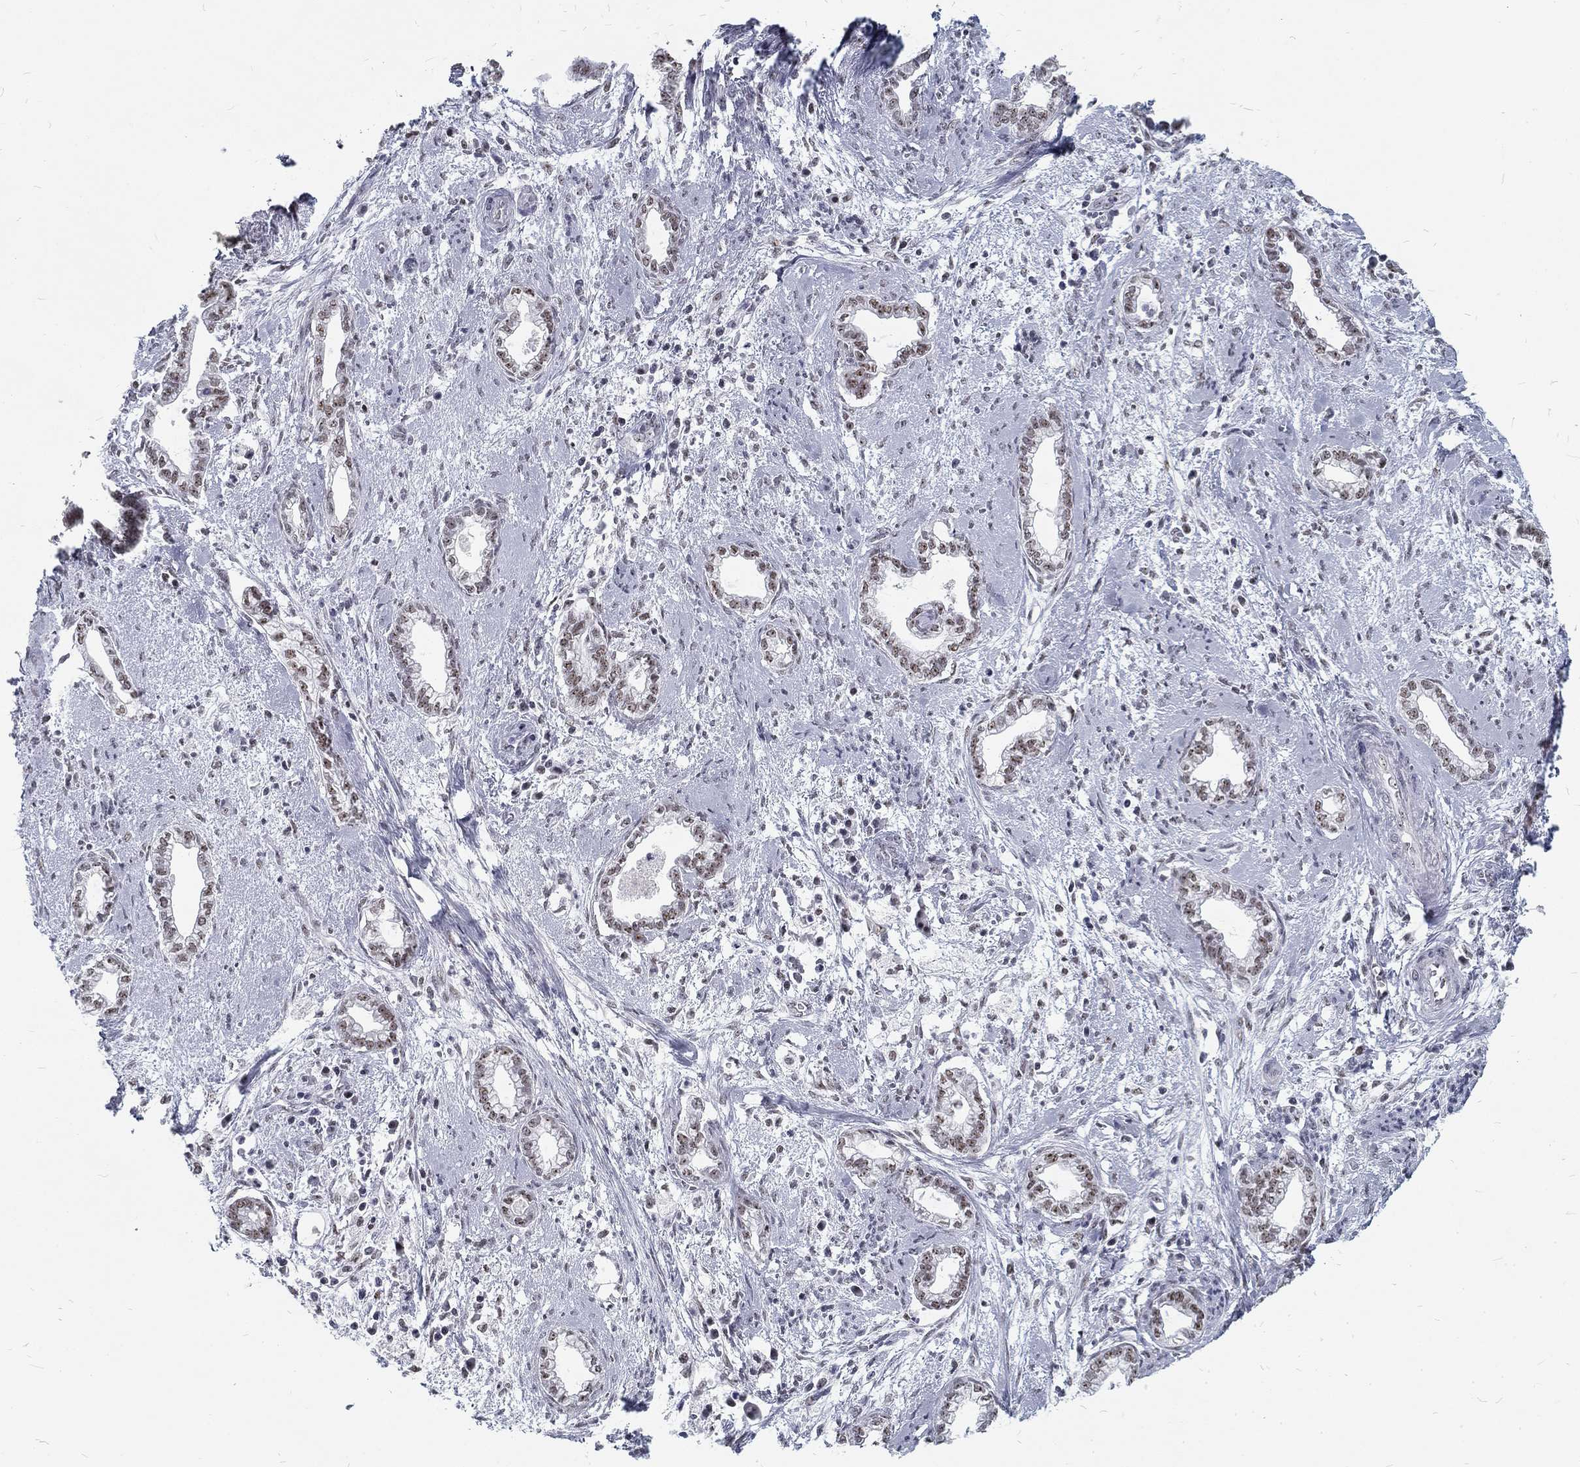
{"staining": {"intensity": "weak", "quantity": "25%-75%", "location": "nuclear"}, "tissue": "cervical cancer", "cell_type": "Tumor cells", "image_type": "cancer", "snomed": [{"axis": "morphology", "description": "Adenocarcinoma, NOS"}, {"axis": "topography", "description": "Cervix"}], "caption": "About 25%-75% of tumor cells in cervical cancer reveal weak nuclear protein staining as visualized by brown immunohistochemical staining.", "gene": "SNORC", "patient": {"sex": "female", "age": 62}}